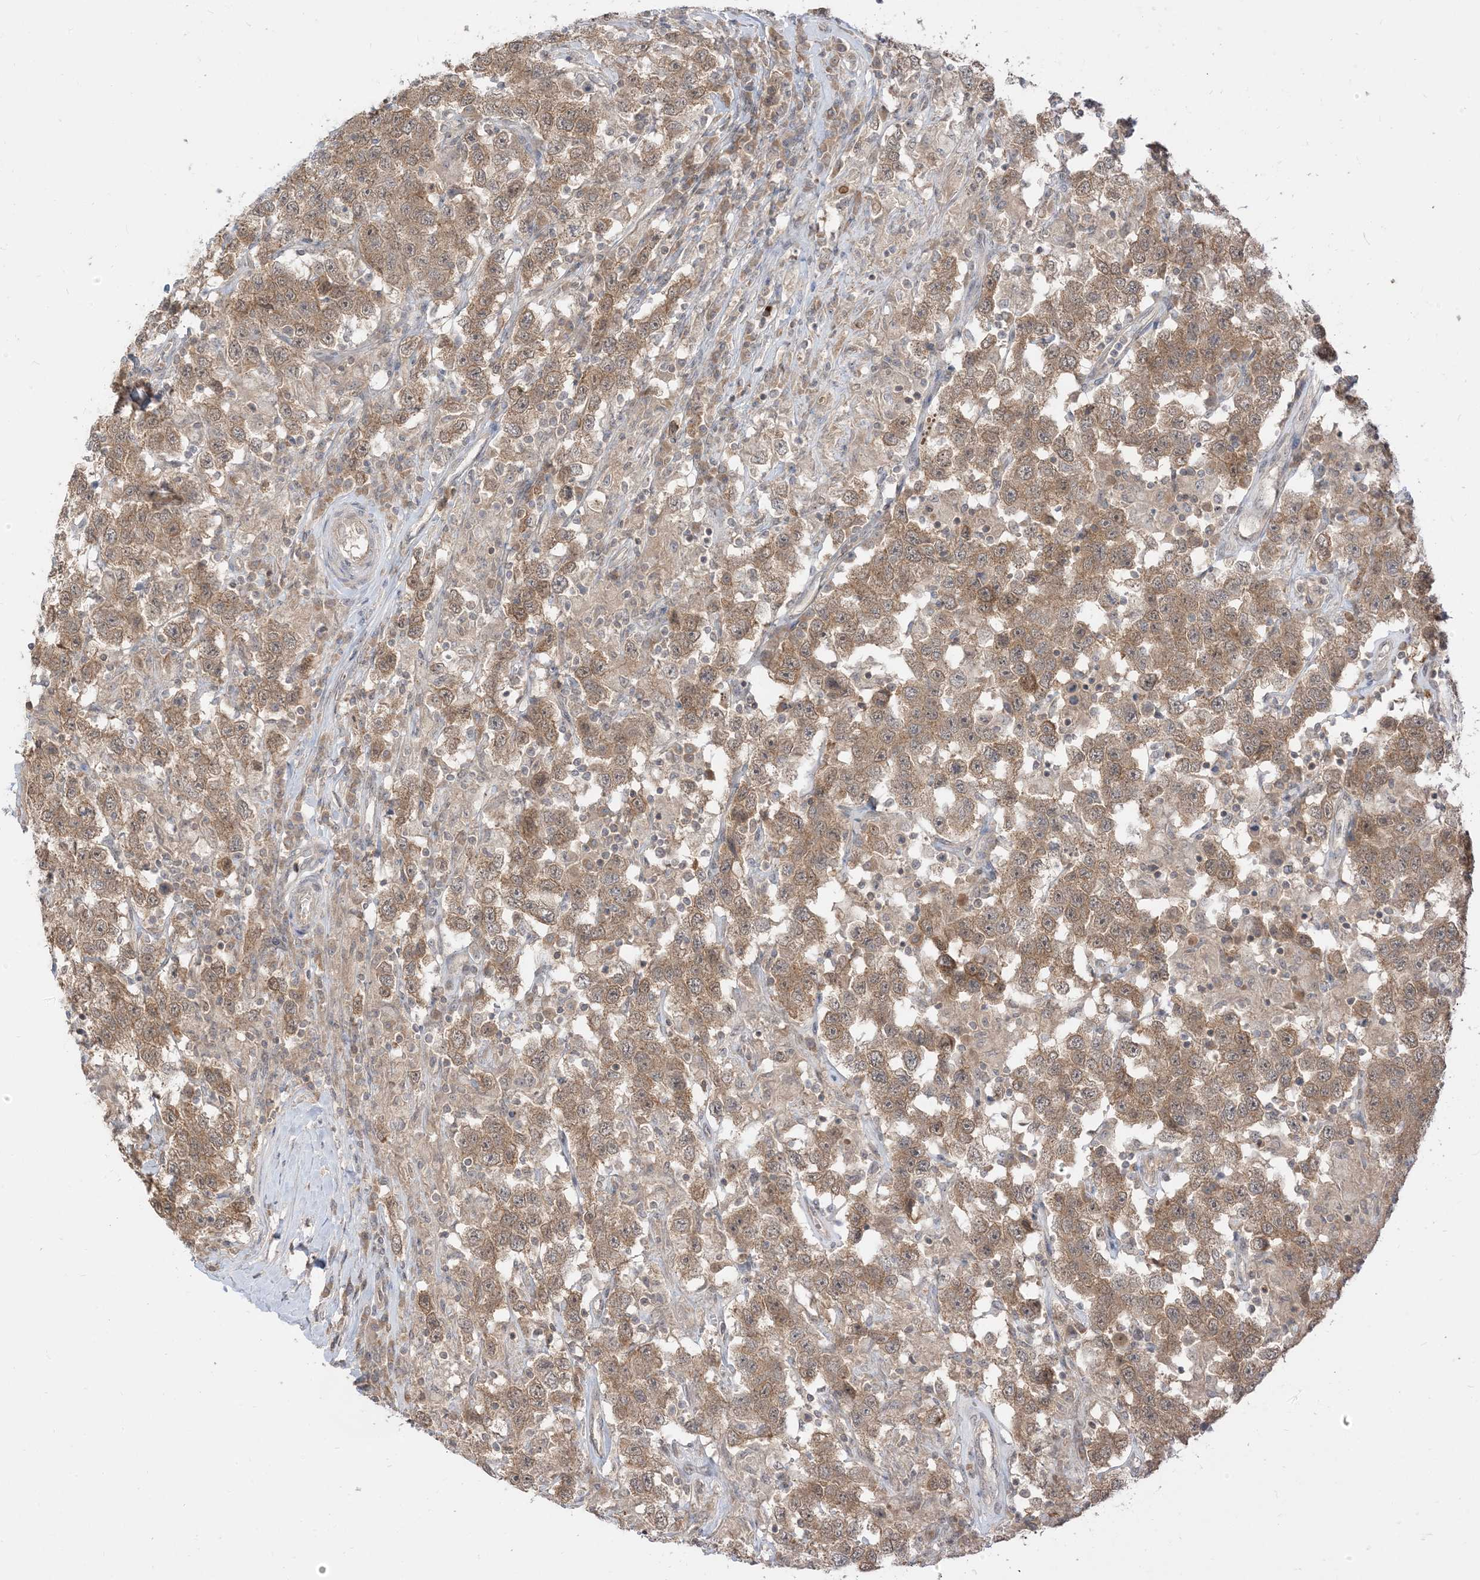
{"staining": {"intensity": "weak", "quantity": ">75%", "location": "cytoplasmic/membranous"}, "tissue": "testis cancer", "cell_type": "Tumor cells", "image_type": "cancer", "snomed": [{"axis": "morphology", "description": "Seminoma, NOS"}, {"axis": "topography", "description": "Testis"}], "caption": "Approximately >75% of tumor cells in testis cancer reveal weak cytoplasmic/membranous protein positivity as visualized by brown immunohistochemical staining.", "gene": "TBCC", "patient": {"sex": "male", "age": 41}}